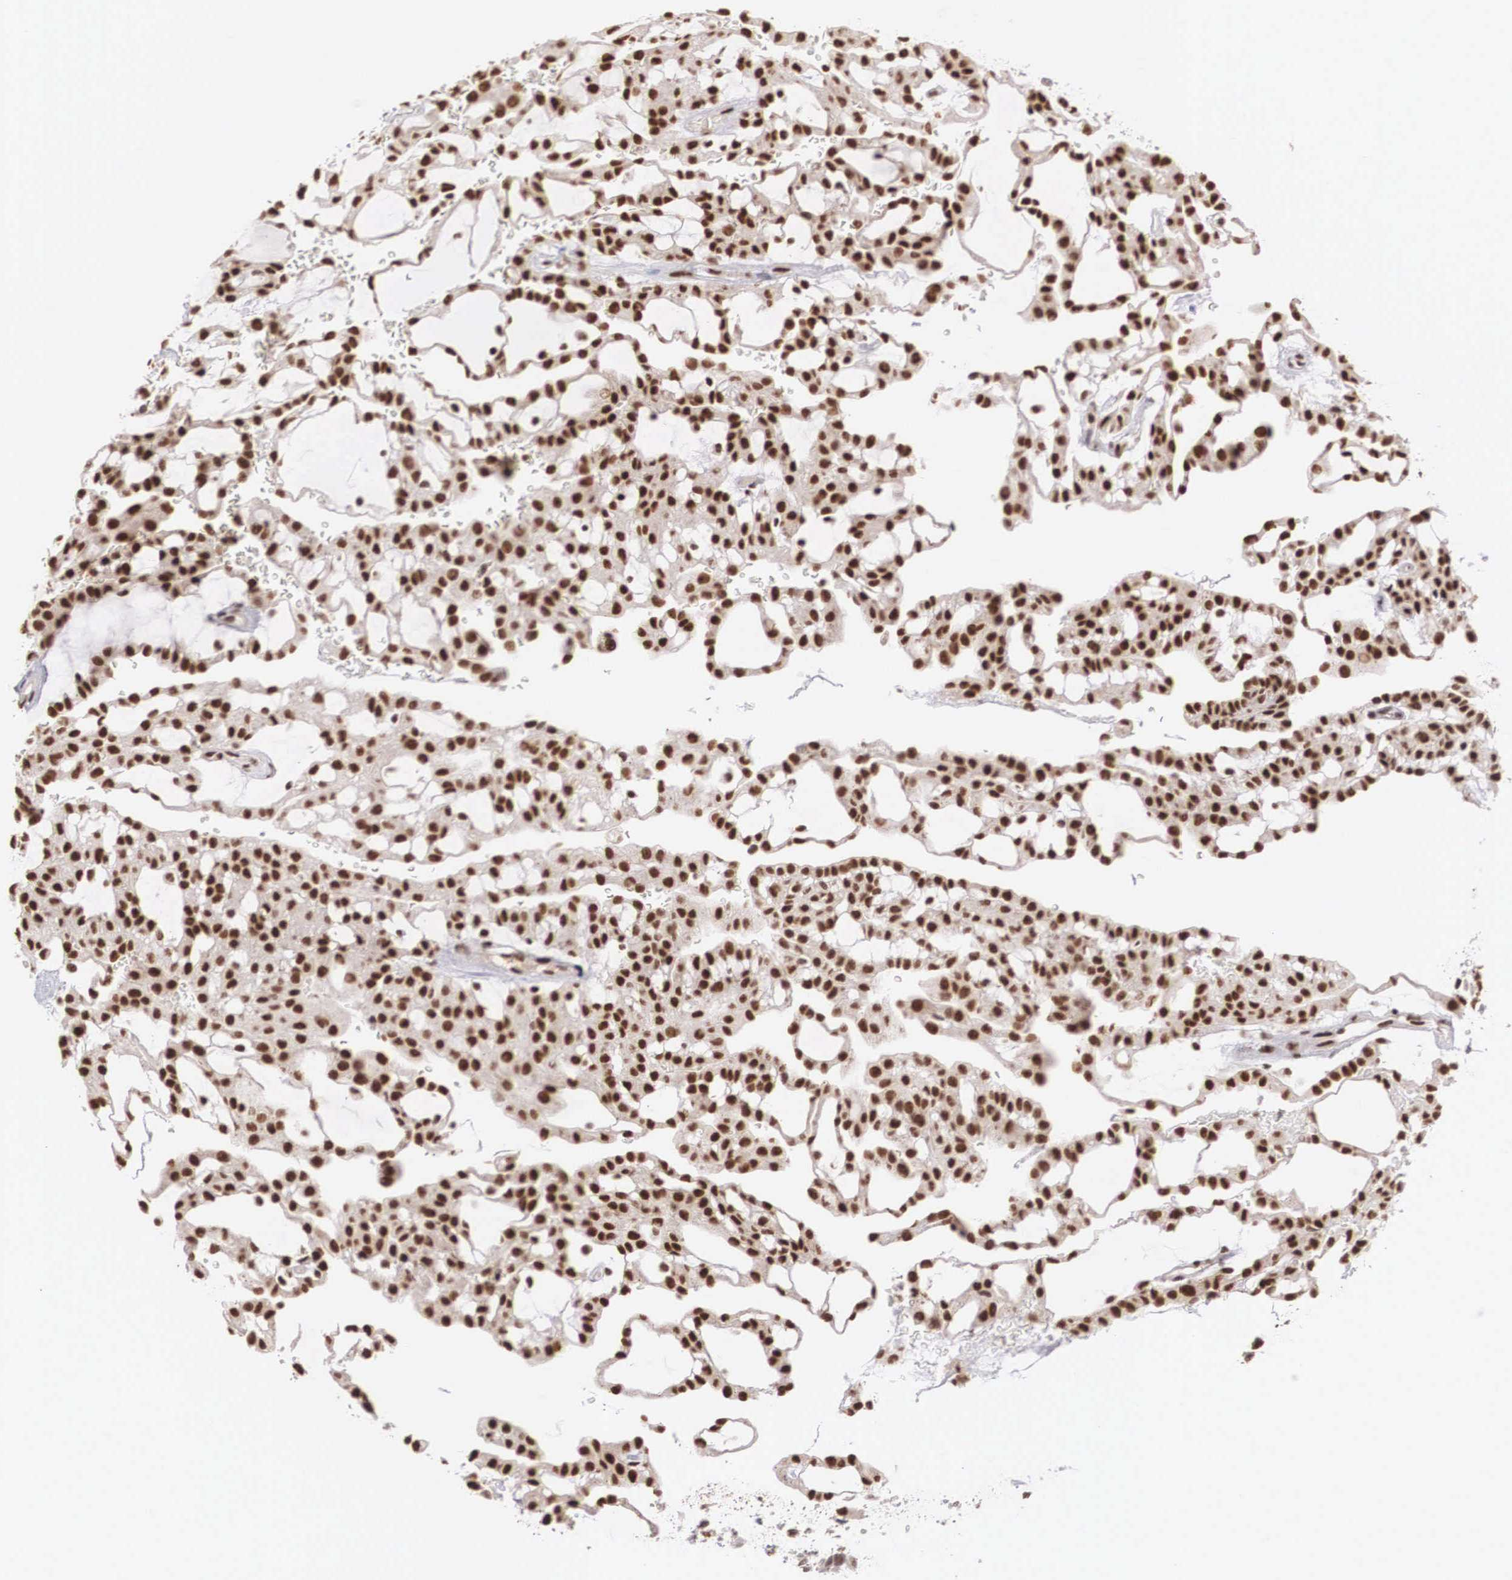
{"staining": {"intensity": "strong", "quantity": ">75%", "location": "nuclear"}, "tissue": "renal cancer", "cell_type": "Tumor cells", "image_type": "cancer", "snomed": [{"axis": "morphology", "description": "Adenocarcinoma, NOS"}, {"axis": "topography", "description": "Kidney"}], "caption": "Strong nuclear protein staining is appreciated in about >75% of tumor cells in renal adenocarcinoma.", "gene": "HTATSF1", "patient": {"sex": "male", "age": 63}}